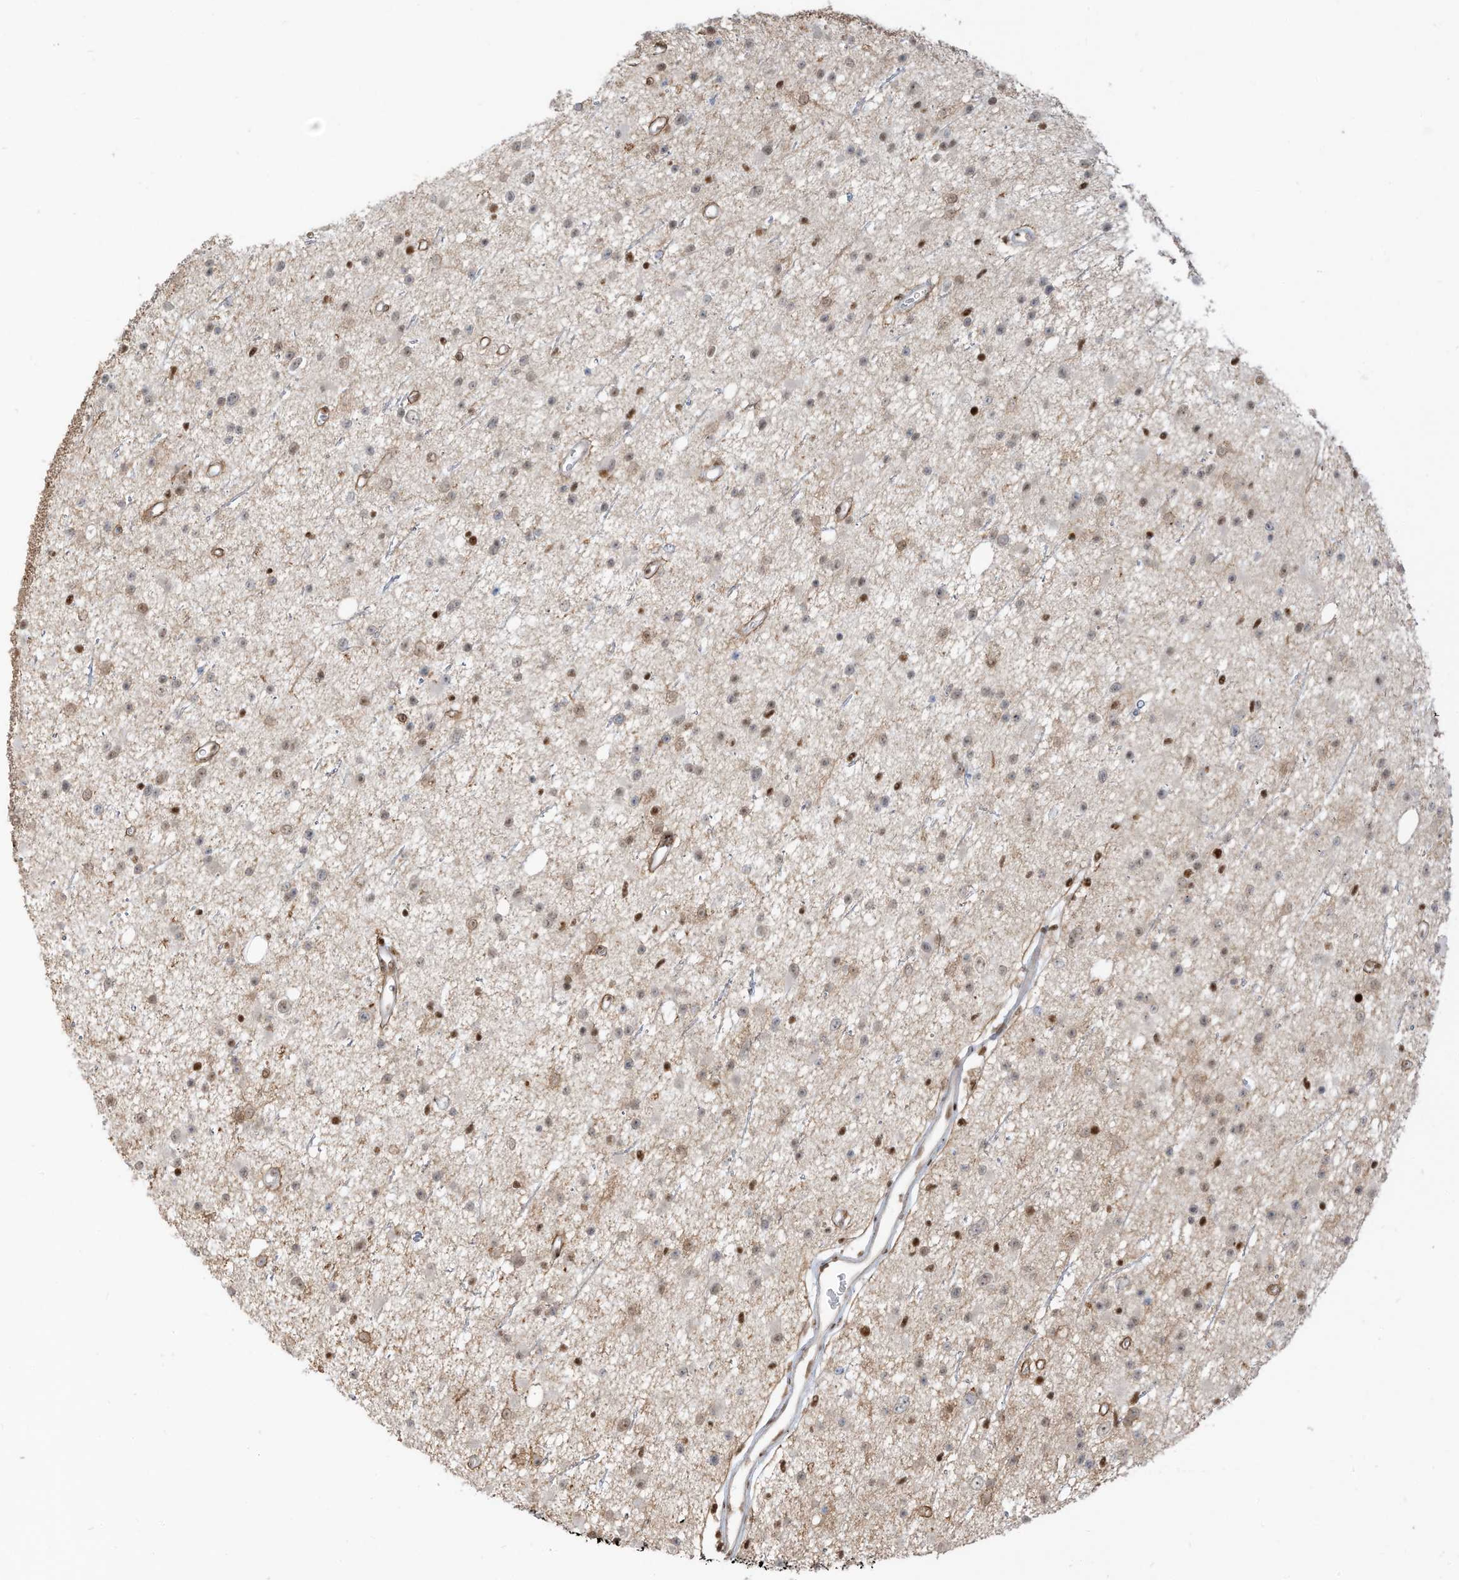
{"staining": {"intensity": "weak", "quantity": "25%-75%", "location": "nuclear"}, "tissue": "glioma", "cell_type": "Tumor cells", "image_type": "cancer", "snomed": [{"axis": "morphology", "description": "Glioma, malignant, Low grade"}, {"axis": "topography", "description": "Cerebral cortex"}], "caption": "Approximately 25%-75% of tumor cells in glioma reveal weak nuclear protein expression as visualized by brown immunohistochemical staining.", "gene": "SAMD15", "patient": {"sex": "female", "age": 39}}